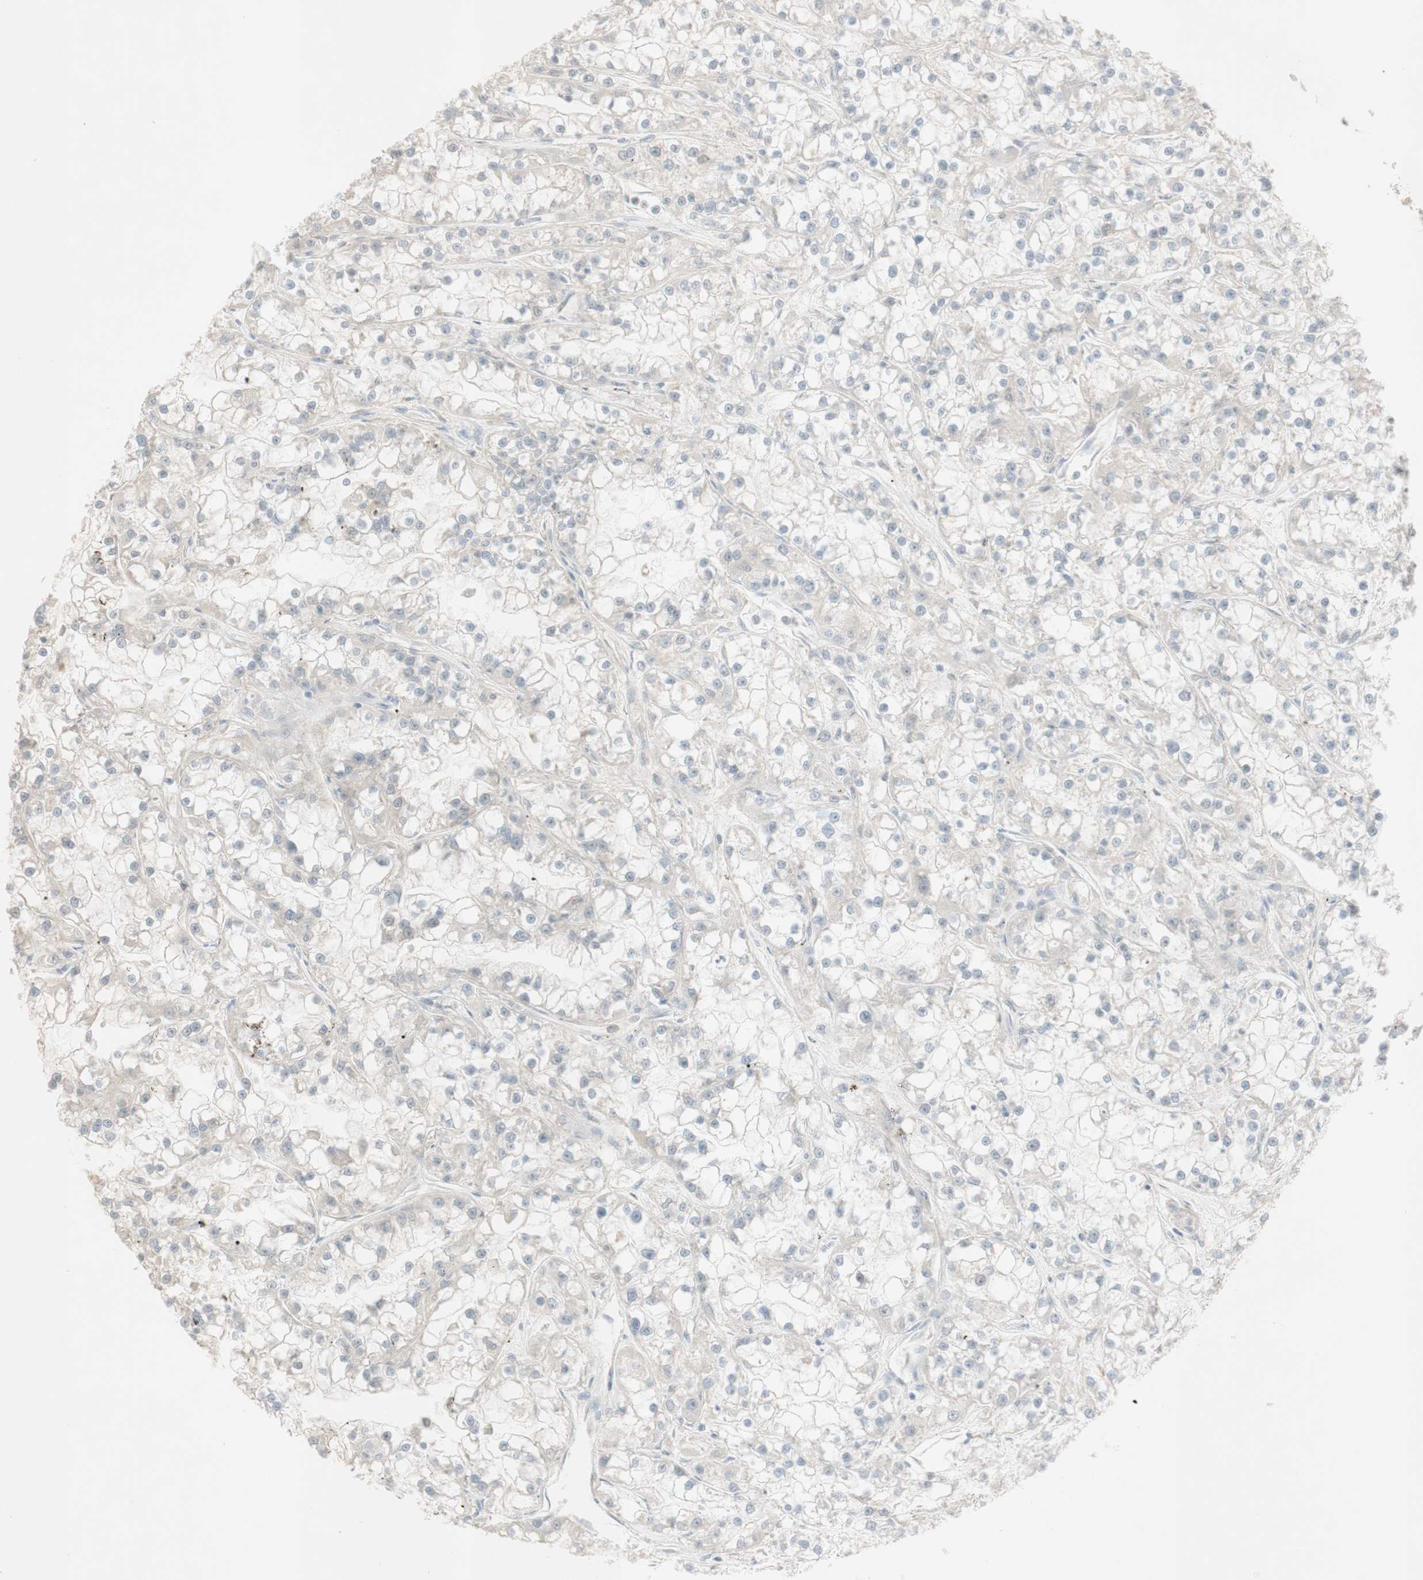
{"staining": {"intensity": "negative", "quantity": "none", "location": "none"}, "tissue": "renal cancer", "cell_type": "Tumor cells", "image_type": "cancer", "snomed": [{"axis": "morphology", "description": "Adenocarcinoma, NOS"}, {"axis": "topography", "description": "Kidney"}], "caption": "Tumor cells show no significant protein staining in adenocarcinoma (renal). (Immunohistochemistry, brightfield microscopy, high magnification).", "gene": "PLCD4", "patient": {"sex": "female", "age": 52}}